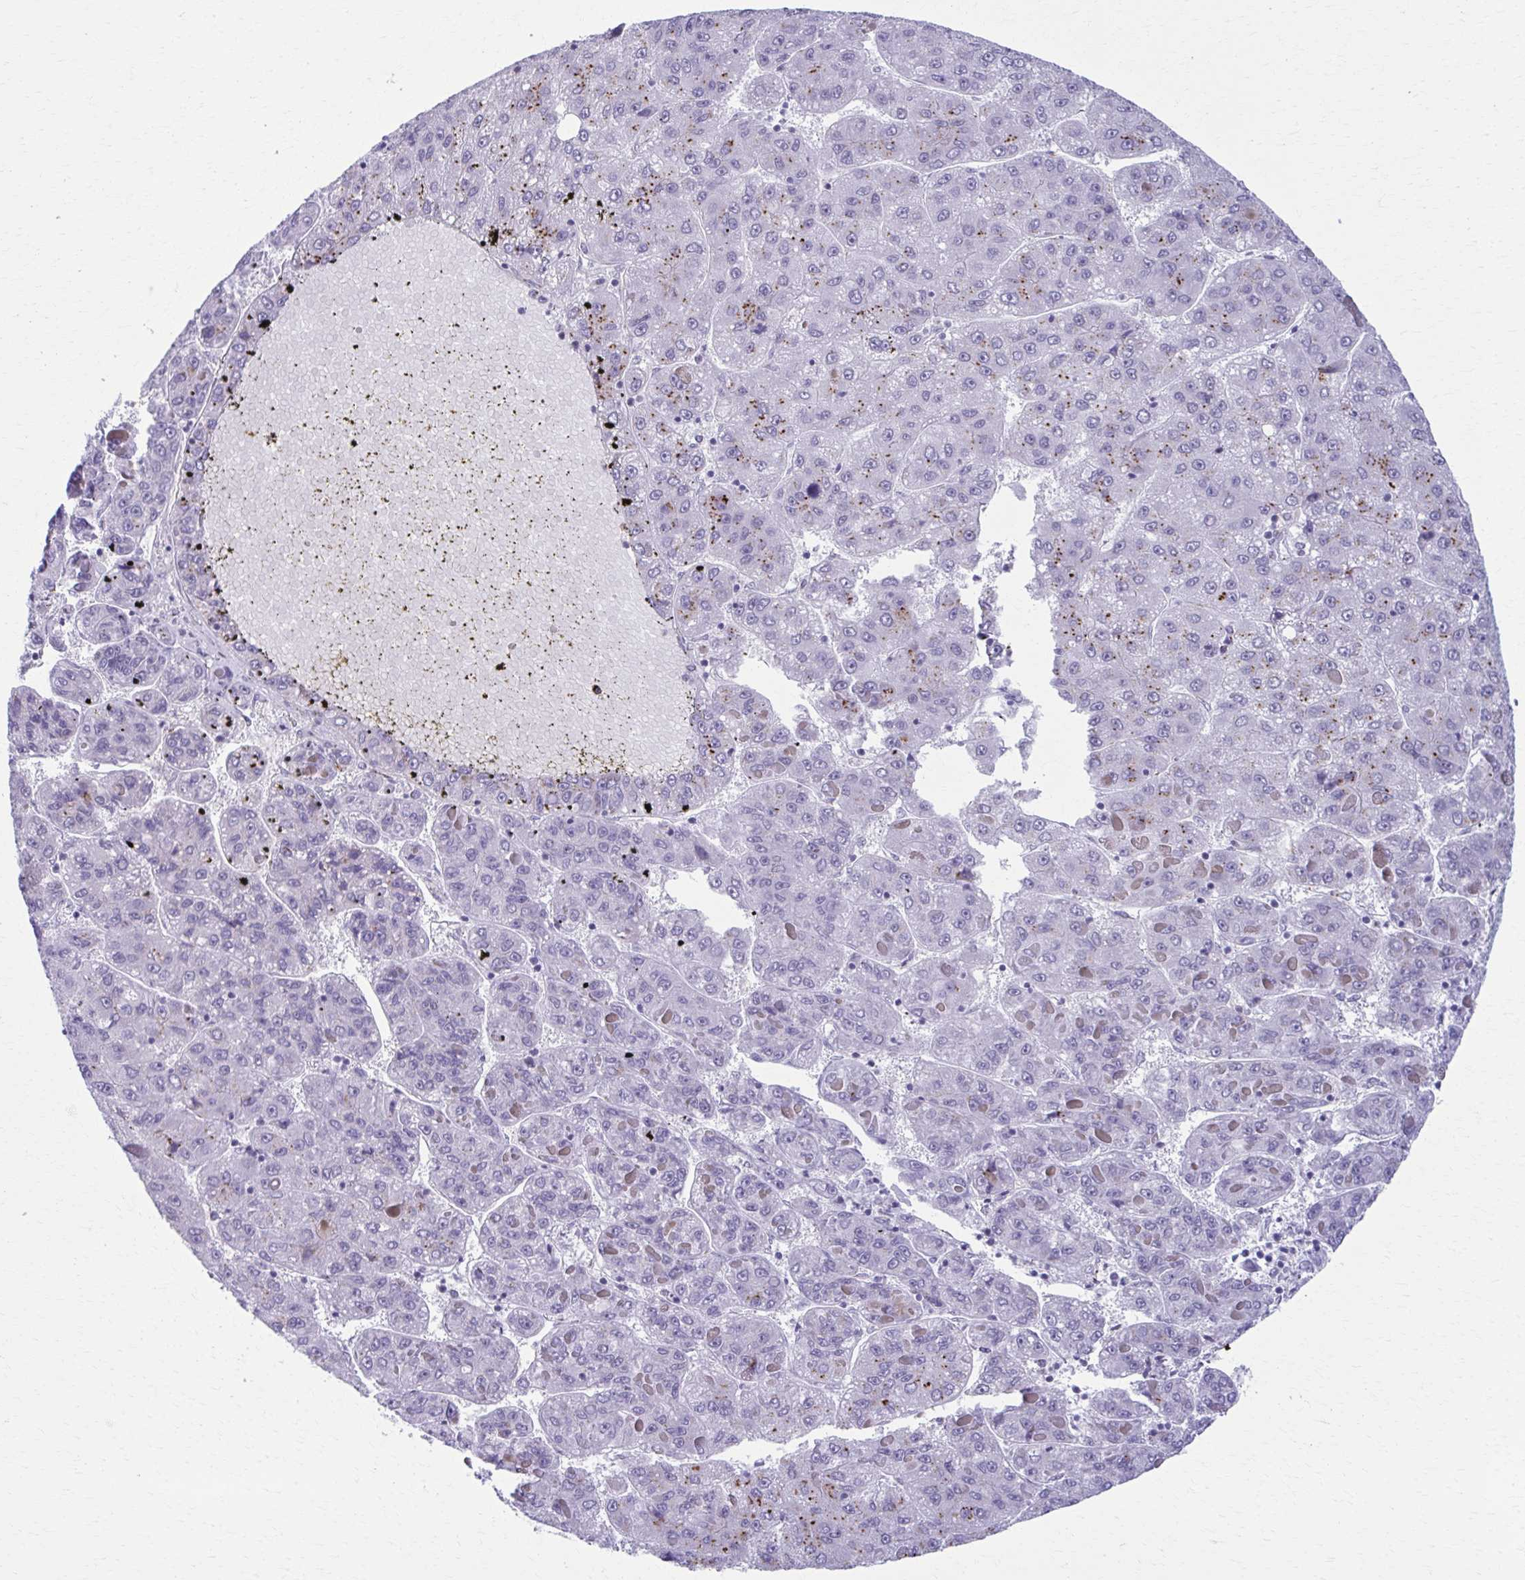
{"staining": {"intensity": "strong", "quantity": "<25%", "location": "cytoplasmic/membranous"}, "tissue": "liver cancer", "cell_type": "Tumor cells", "image_type": "cancer", "snomed": [{"axis": "morphology", "description": "Carcinoma, Hepatocellular, NOS"}, {"axis": "topography", "description": "Liver"}], "caption": "Strong cytoplasmic/membranous expression for a protein is seen in about <25% of tumor cells of liver cancer (hepatocellular carcinoma) using IHC.", "gene": "ZNF682", "patient": {"sex": "female", "age": 82}}